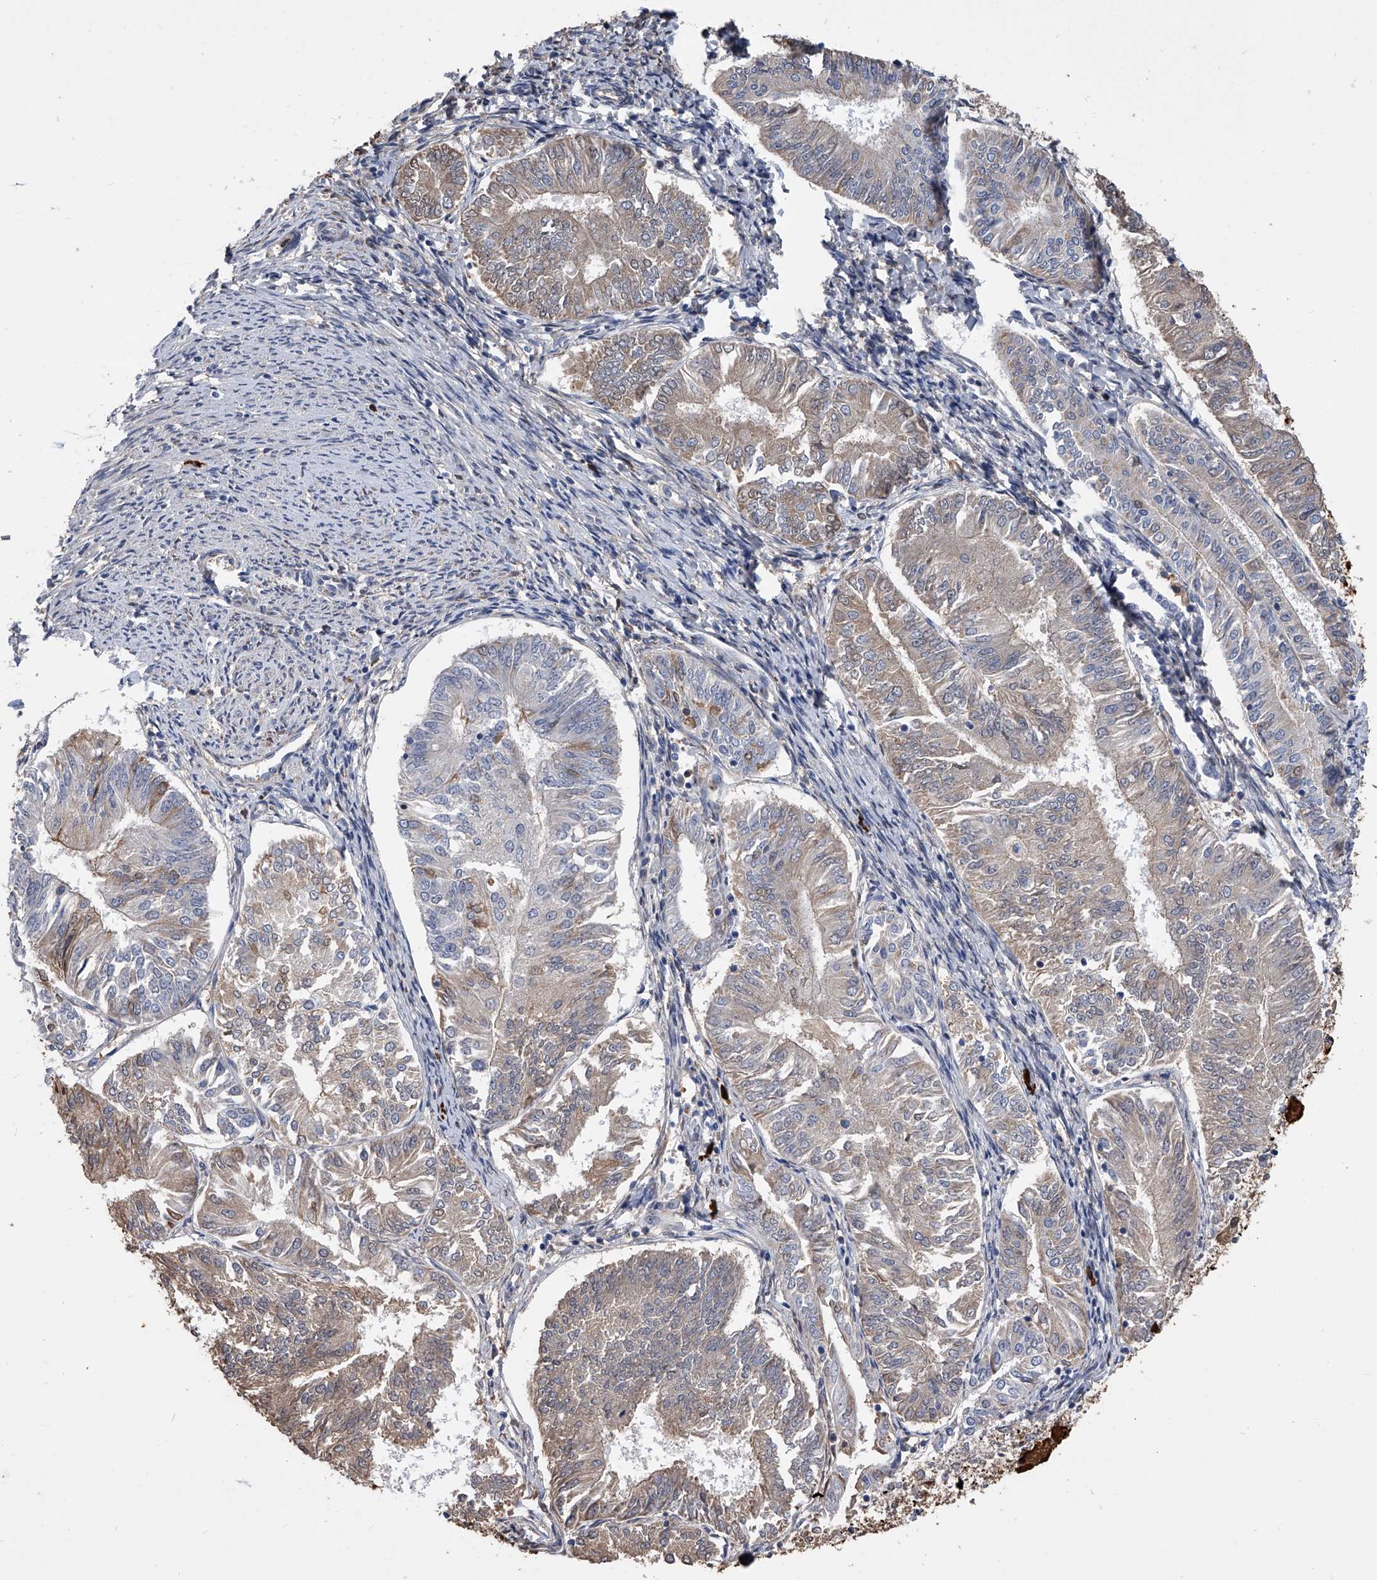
{"staining": {"intensity": "weak", "quantity": ">75%", "location": "cytoplasmic/membranous"}, "tissue": "endometrial cancer", "cell_type": "Tumor cells", "image_type": "cancer", "snomed": [{"axis": "morphology", "description": "Adenocarcinoma, NOS"}, {"axis": "topography", "description": "Endometrium"}], "caption": "IHC staining of endometrial adenocarcinoma, which shows low levels of weak cytoplasmic/membranous expression in approximately >75% of tumor cells indicating weak cytoplasmic/membranous protein staining. The staining was performed using DAB (3,3'-diaminobenzidine) (brown) for protein detection and nuclei were counterstained in hematoxylin (blue).", "gene": "ZNF25", "patient": {"sex": "female", "age": 58}}